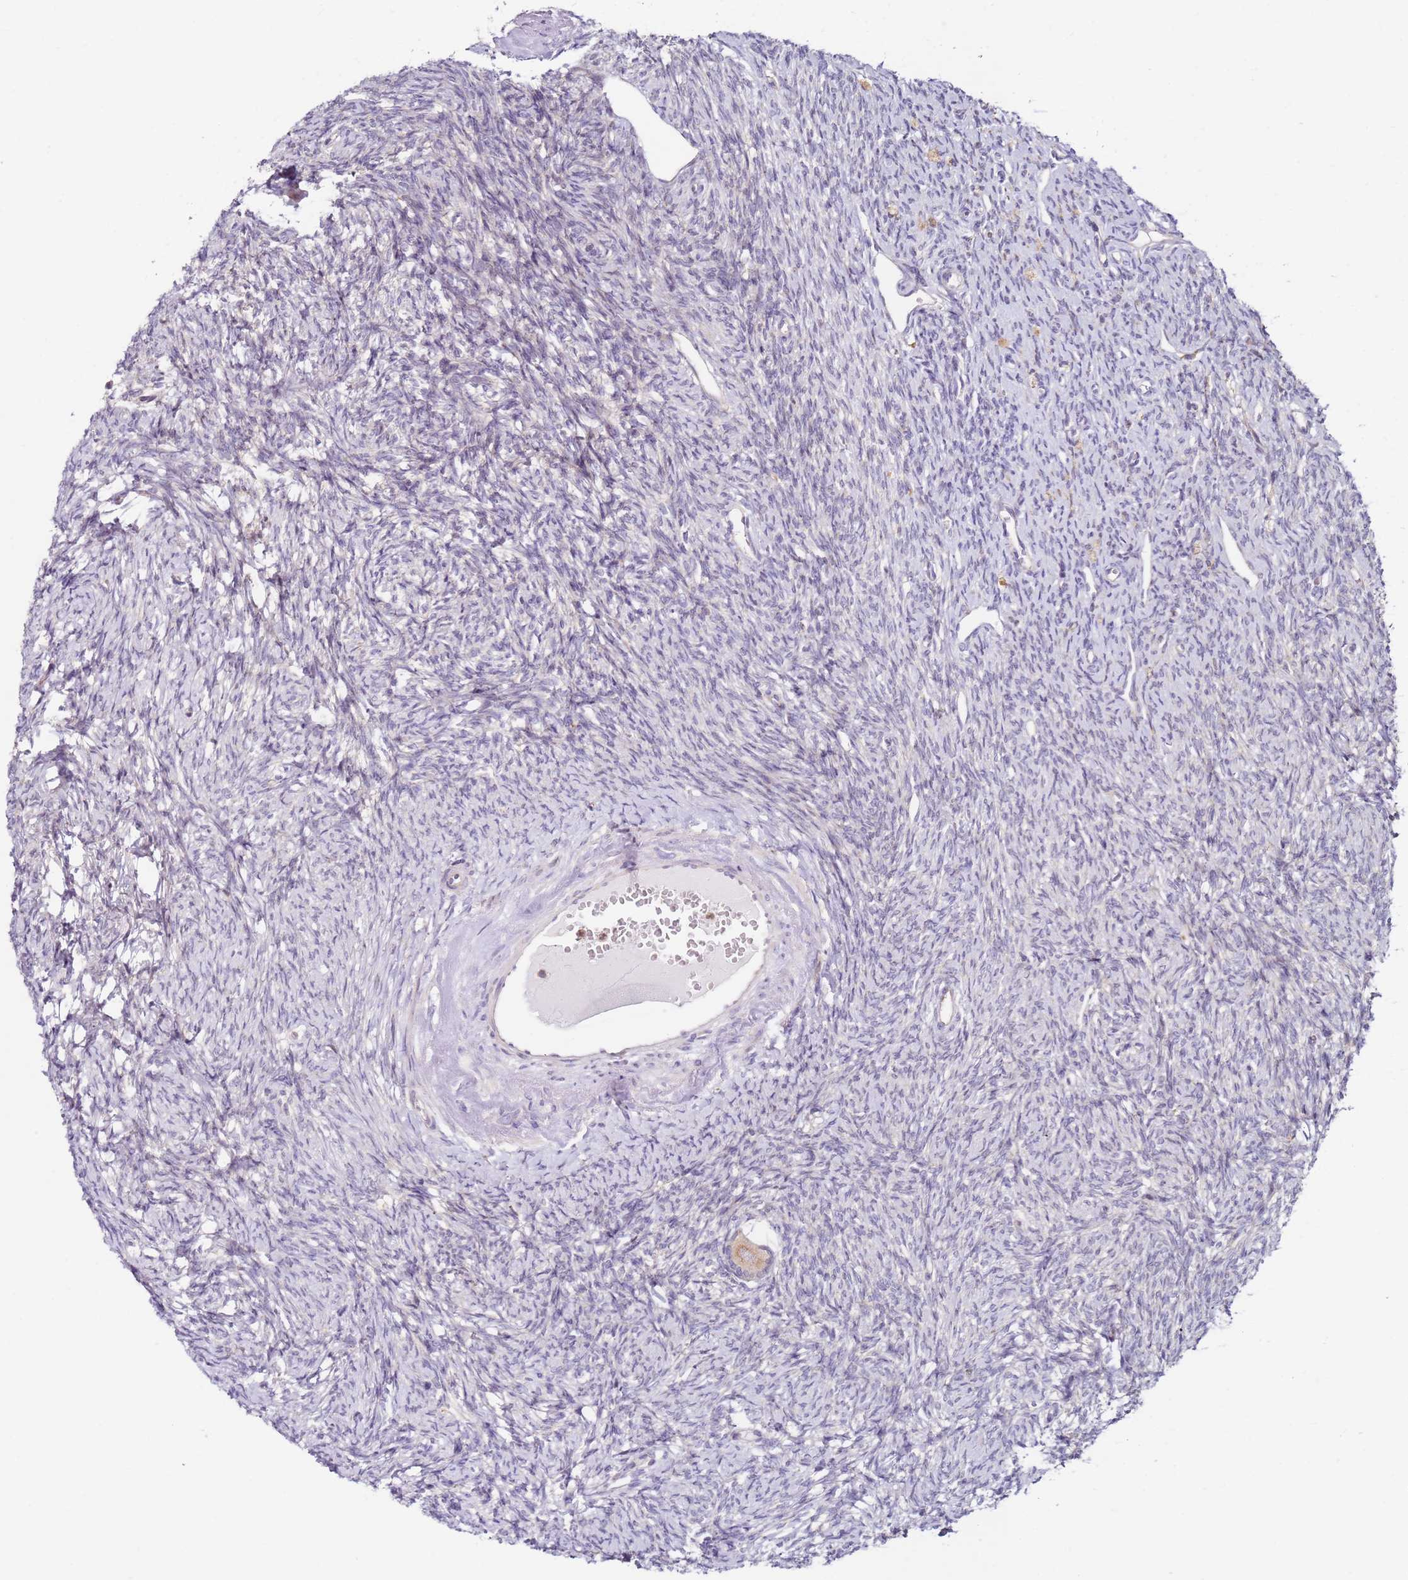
{"staining": {"intensity": "weak", "quantity": ">75%", "location": "cytoplasmic/membranous"}, "tissue": "ovary", "cell_type": "Follicle cells", "image_type": "normal", "snomed": [{"axis": "morphology", "description": "Normal tissue, NOS"}, {"axis": "morphology", "description": "Cyst, NOS"}, {"axis": "topography", "description": "Ovary"}], "caption": "DAB immunohistochemical staining of unremarkable ovary exhibits weak cytoplasmic/membranous protein positivity in approximately >75% of follicle cells.", "gene": "CNOT9", "patient": {"sex": "female", "age": 33}}